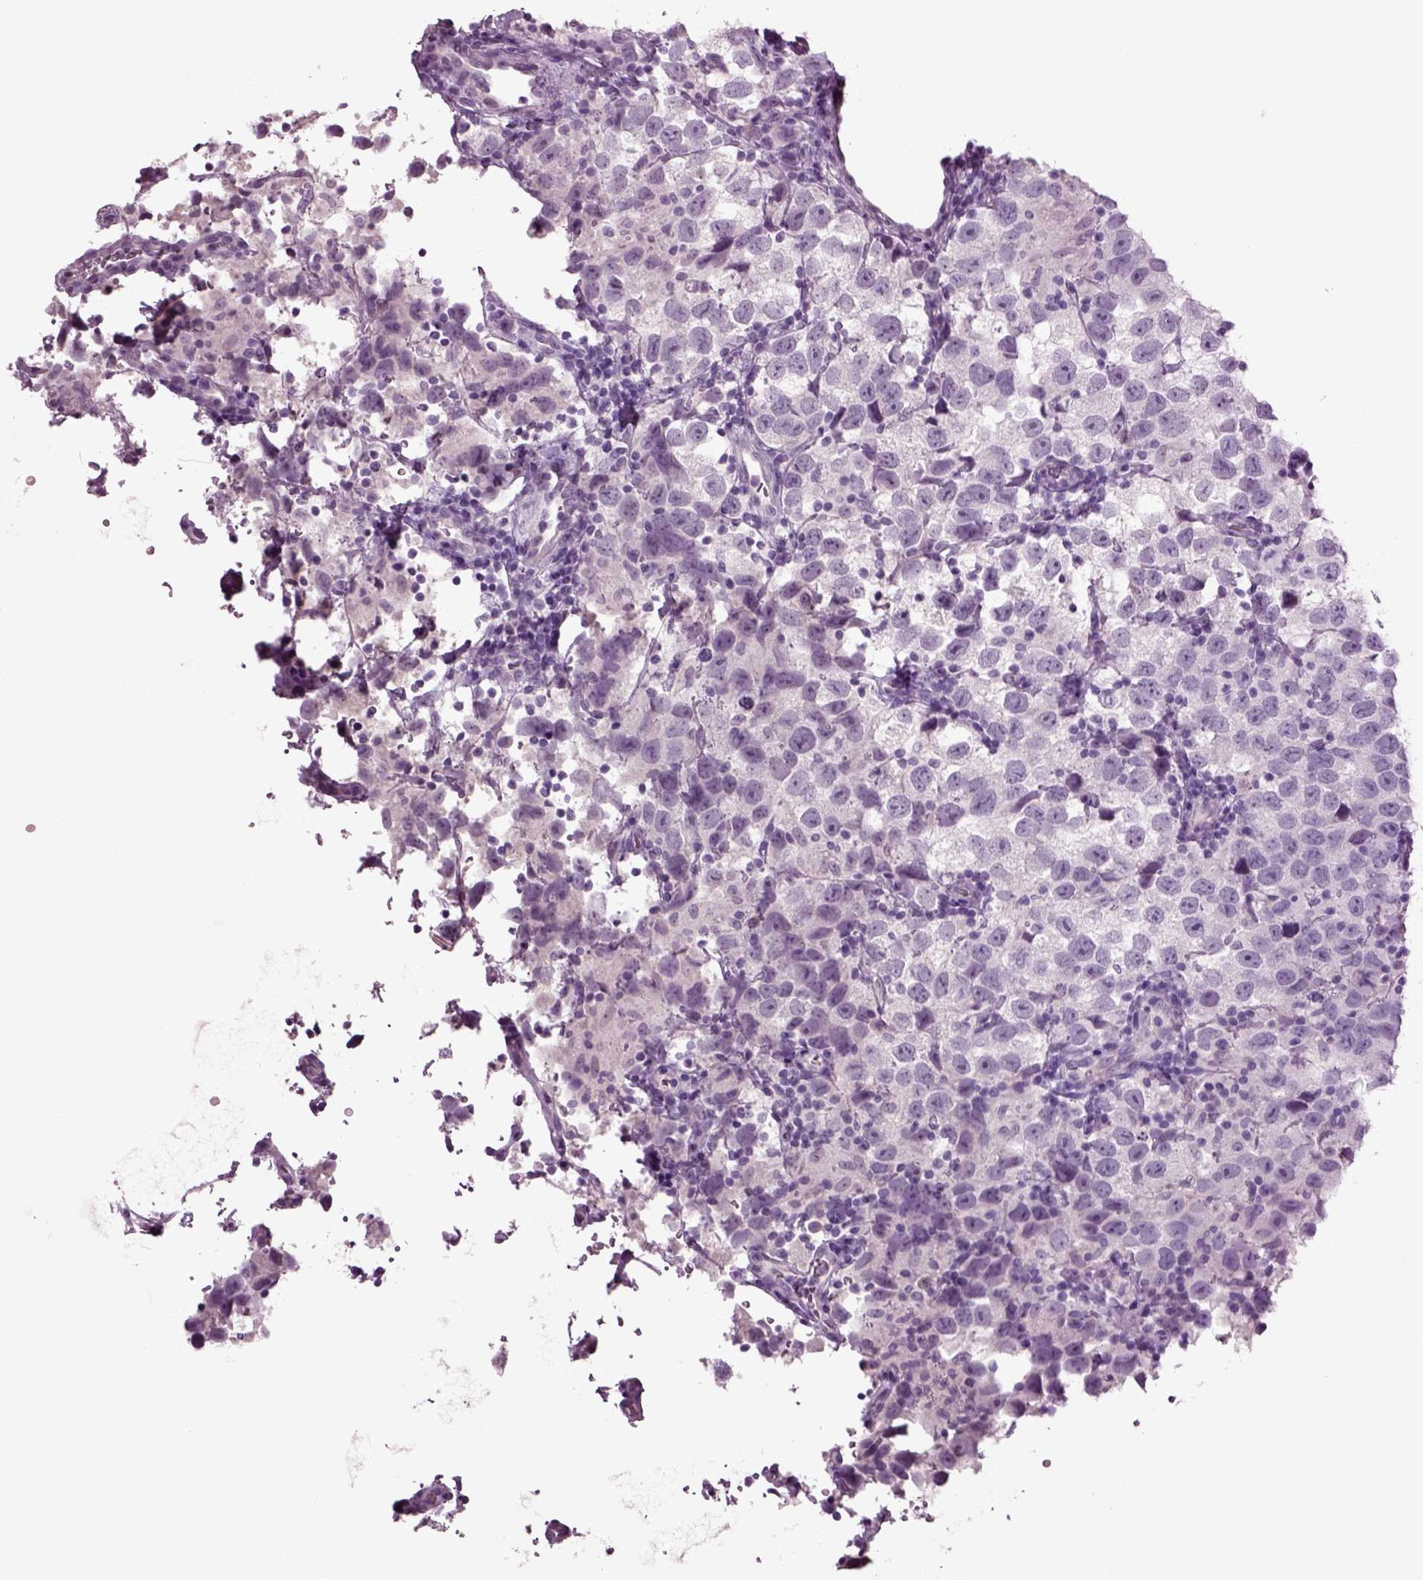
{"staining": {"intensity": "negative", "quantity": "none", "location": "none"}, "tissue": "testis cancer", "cell_type": "Tumor cells", "image_type": "cancer", "snomed": [{"axis": "morphology", "description": "Seminoma, NOS"}, {"axis": "topography", "description": "Testis"}], "caption": "DAB immunohistochemical staining of testis cancer (seminoma) exhibits no significant positivity in tumor cells. (DAB immunohistochemistry visualized using brightfield microscopy, high magnification).", "gene": "SLC17A6", "patient": {"sex": "male", "age": 26}}